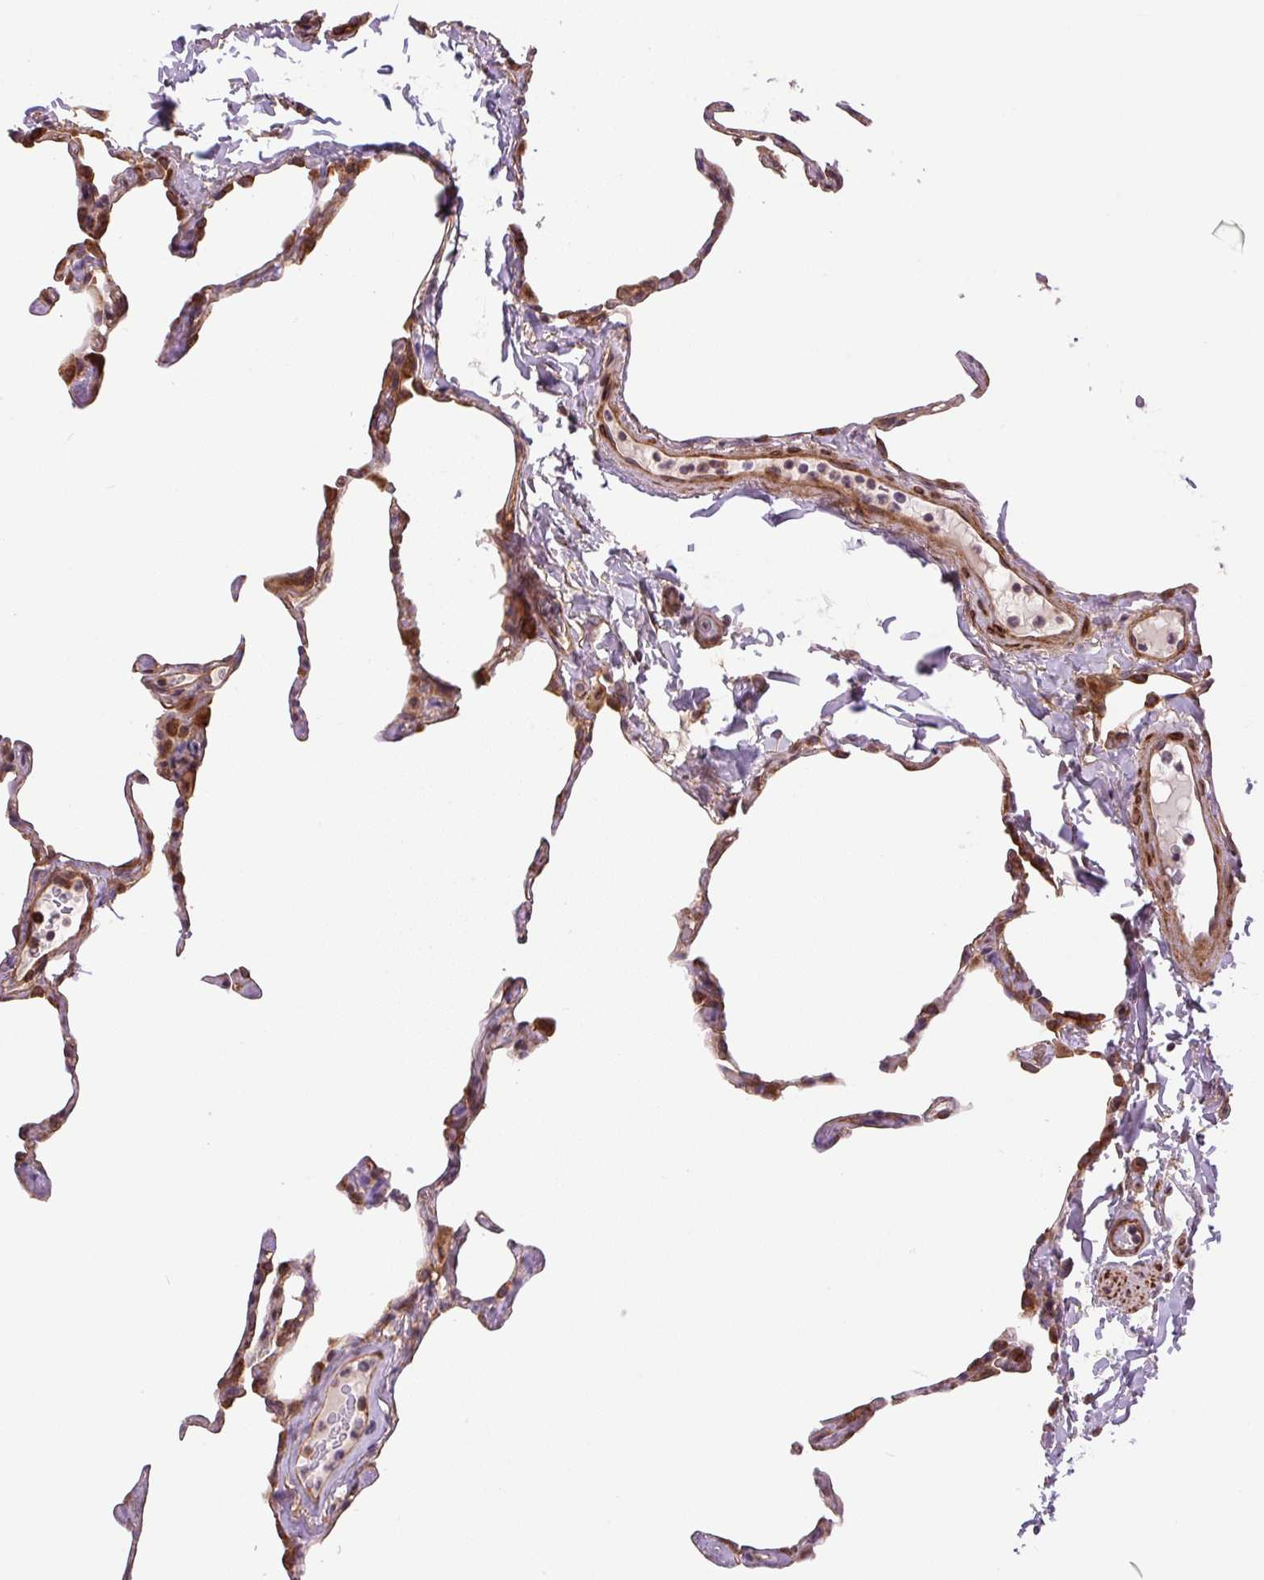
{"staining": {"intensity": "moderate", "quantity": ">75%", "location": "cytoplasmic/membranous"}, "tissue": "lung", "cell_type": "Alveolar cells", "image_type": "normal", "snomed": [{"axis": "morphology", "description": "Normal tissue, NOS"}, {"axis": "topography", "description": "Lung"}], "caption": "Protein expression analysis of normal lung reveals moderate cytoplasmic/membranous expression in about >75% of alveolar cells.", "gene": "SEPTIN10", "patient": {"sex": "male", "age": 65}}